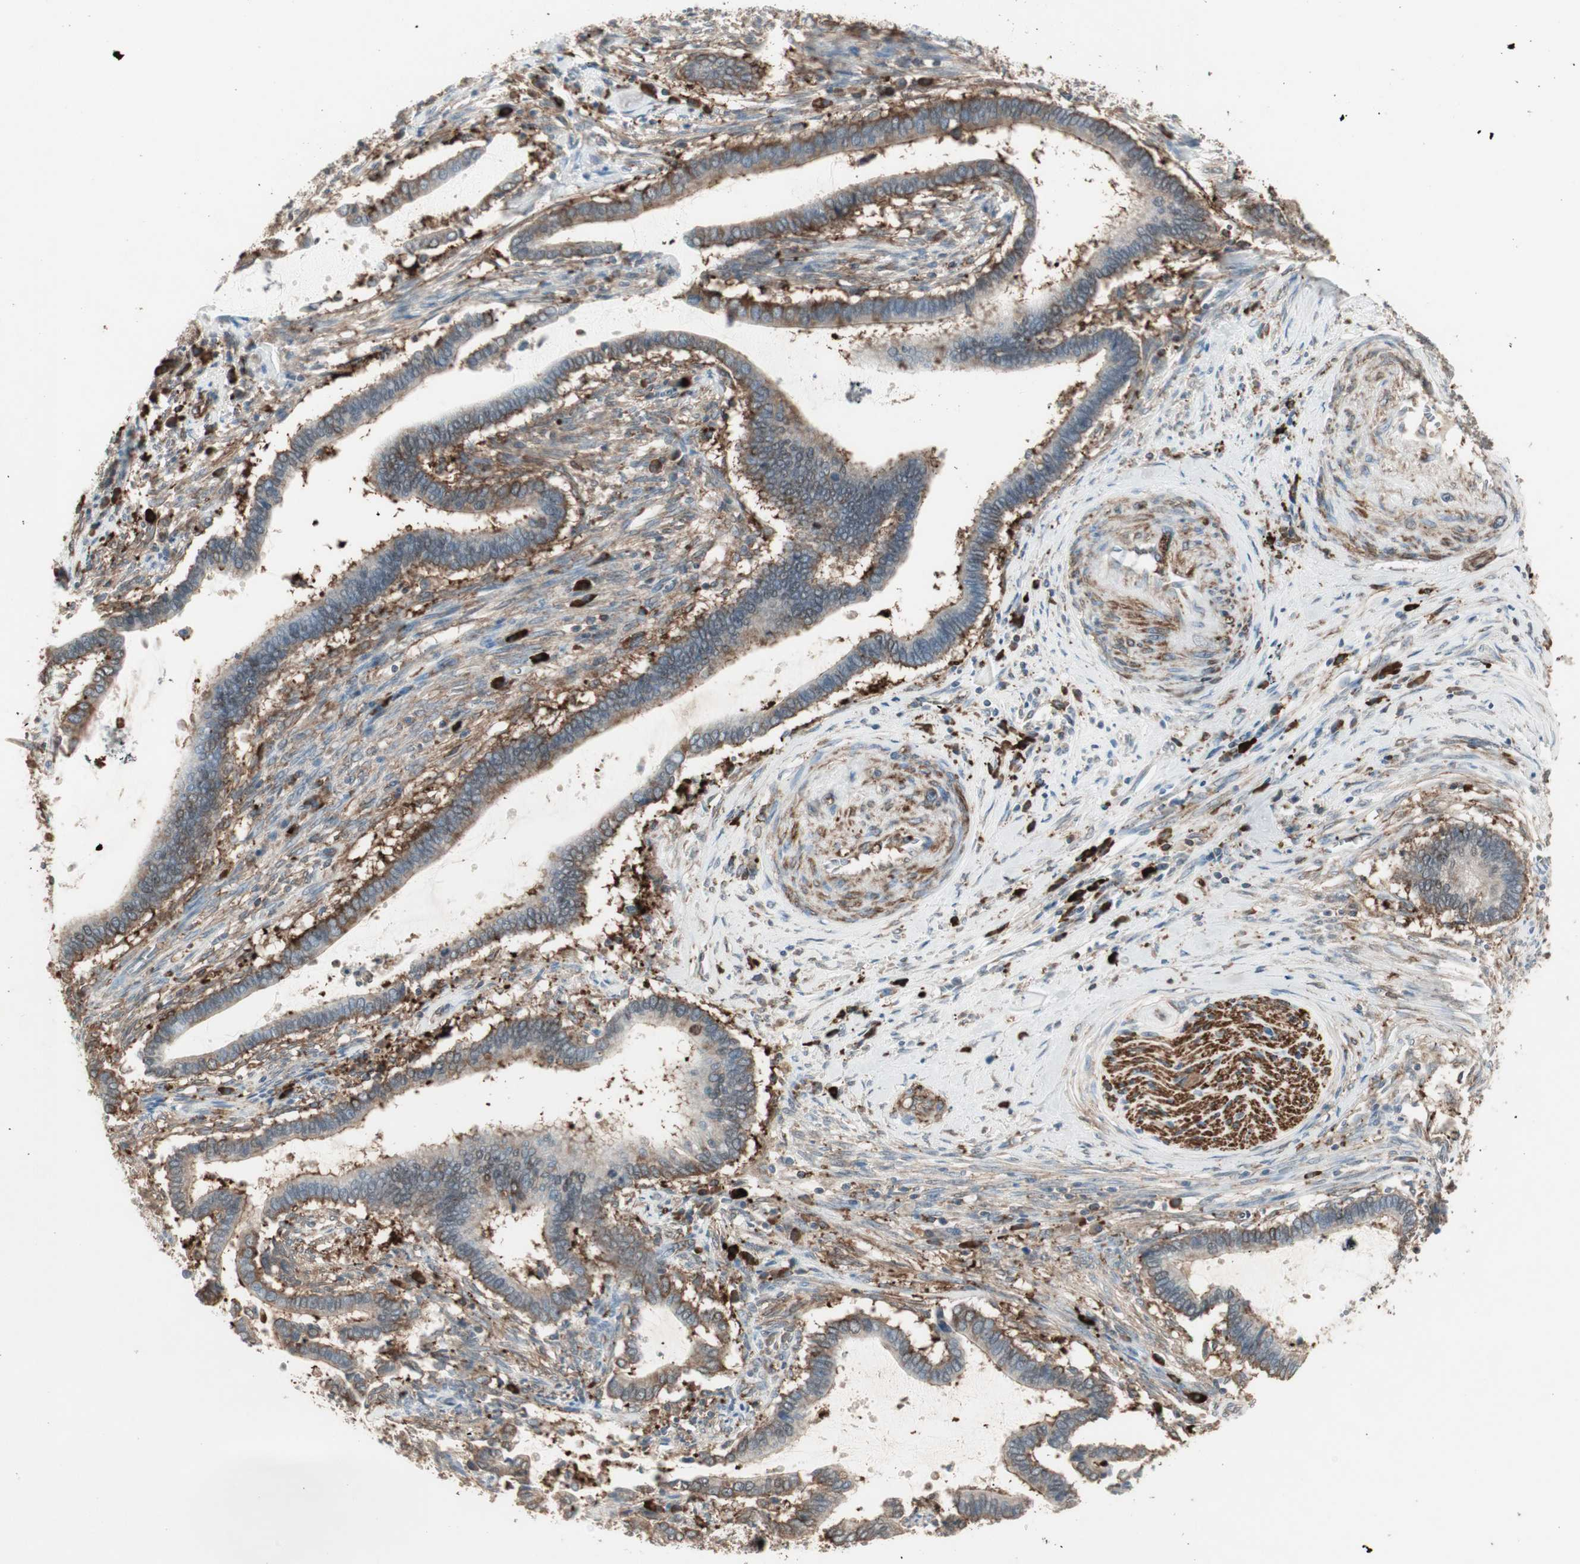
{"staining": {"intensity": "strong", "quantity": "25%-75%", "location": "cytoplasmic/membranous"}, "tissue": "cervical cancer", "cell_type": "Tumor cells", "image_type": "cancer", "snomed": [{"axis": "morphology", "description": "Adenocarcinoma, NOS"}, {"axis": "topography", "description": "Cervix"}], "caption": "Cervical adenocarcinoma stained with IHC reveals strong cytoplasmic/membranous positivity in about 25%-75% of tumor cells. The staining is performed using DAB brown chromogen to label protein expression. The nuclei are counter-stained blue using hematoxylin.", "gene": "MMP3", "patient": {"sex": "female", "age": 44}}